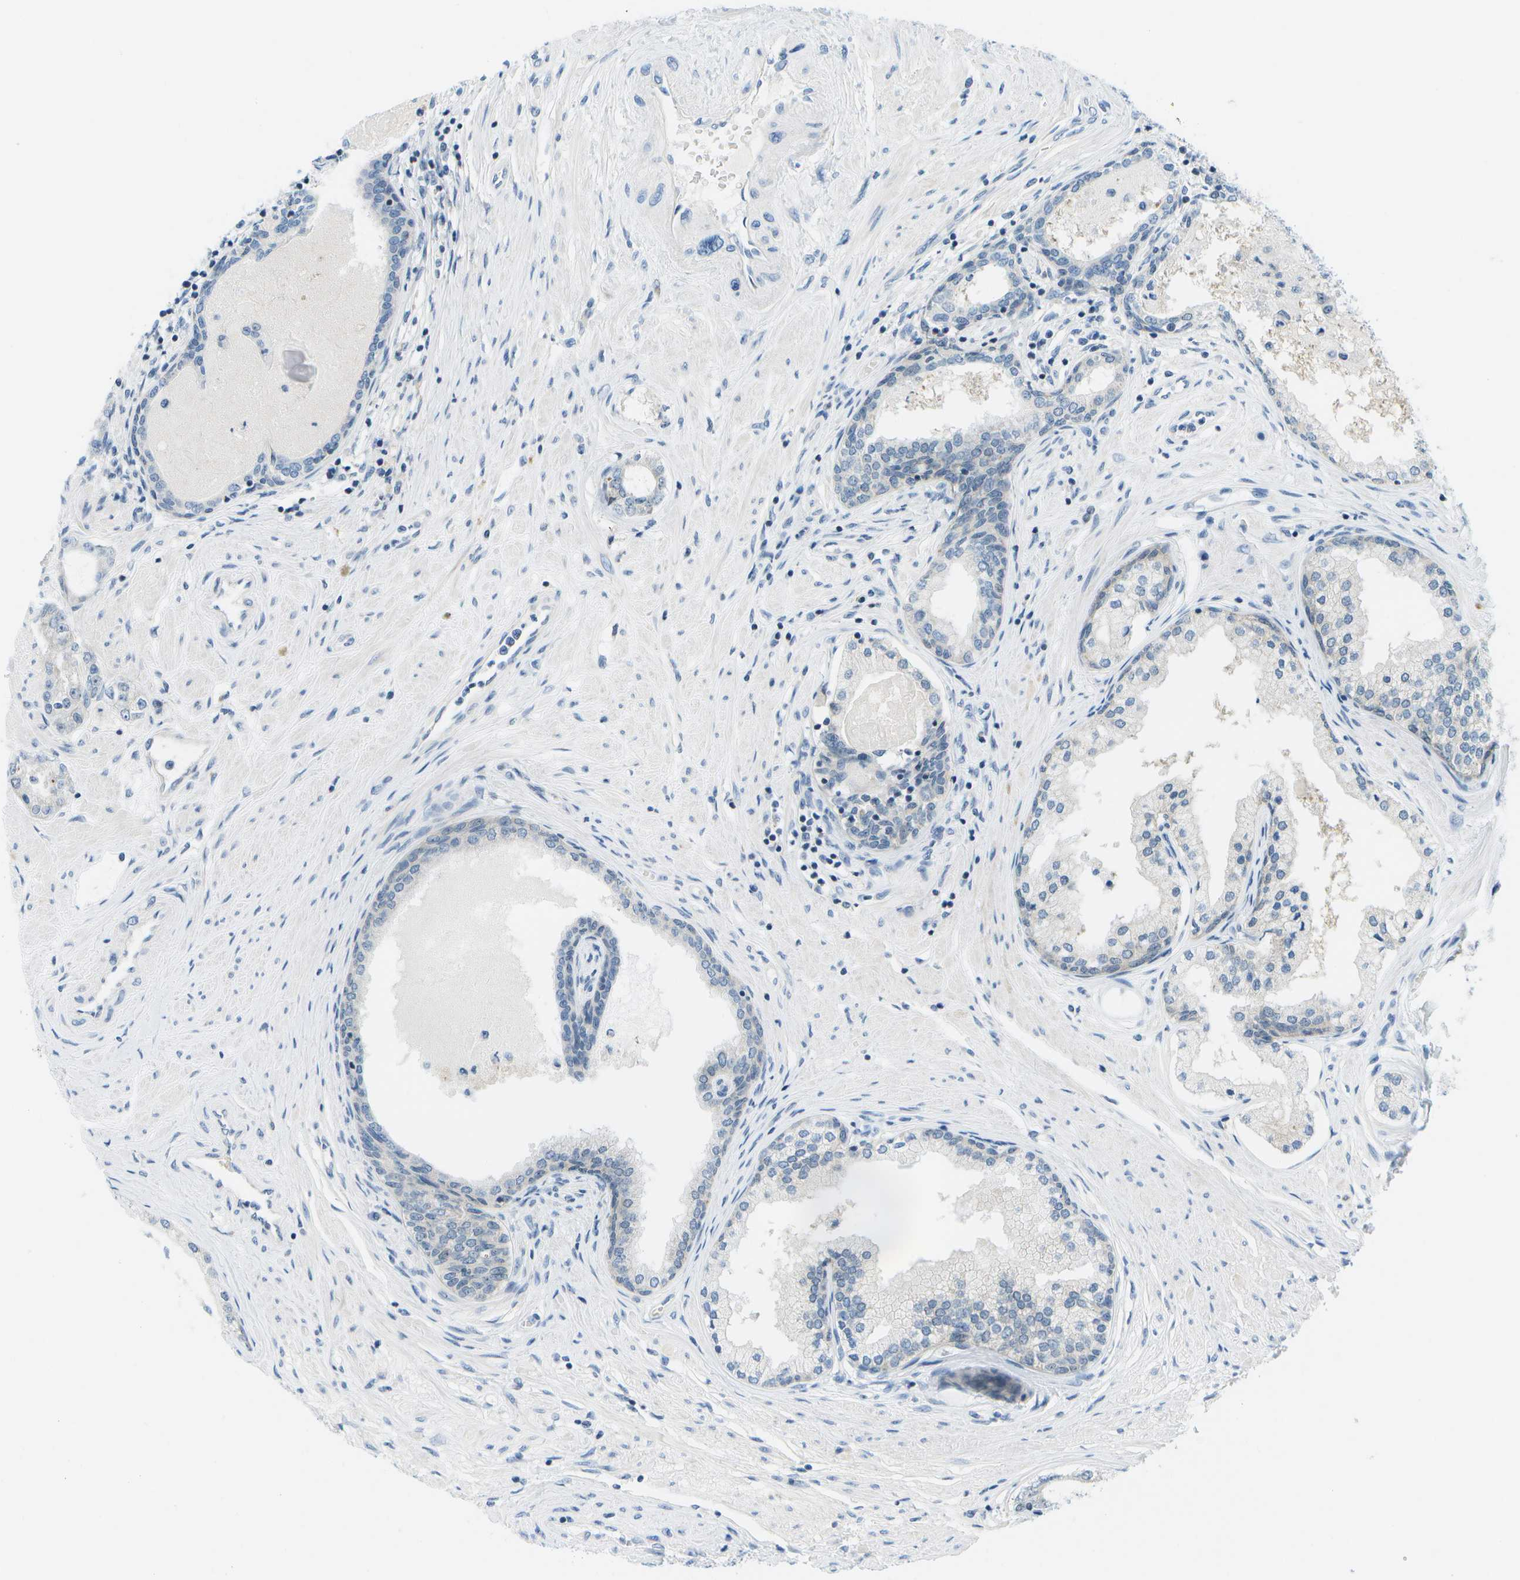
{"staining": {"intensity": "negative", "quantity": "none", "location": "none"}, "tissue": "prostate cancer", "cell_type": "Tumor cells", "image_type": "cancer", "snomed": [{"axis": "morphology", "description": "Adenocarcinoma, Low grade"}, {"axis": "topography", "description": "Prostate"}], "caption": "DAB immunohistochemical staining of low-grade adenocarcinoma (prostate) exhibits no significant positivity in tumor cells.", "gene": "PITHD1", "patient": {"sex": "male", "age": 63}}